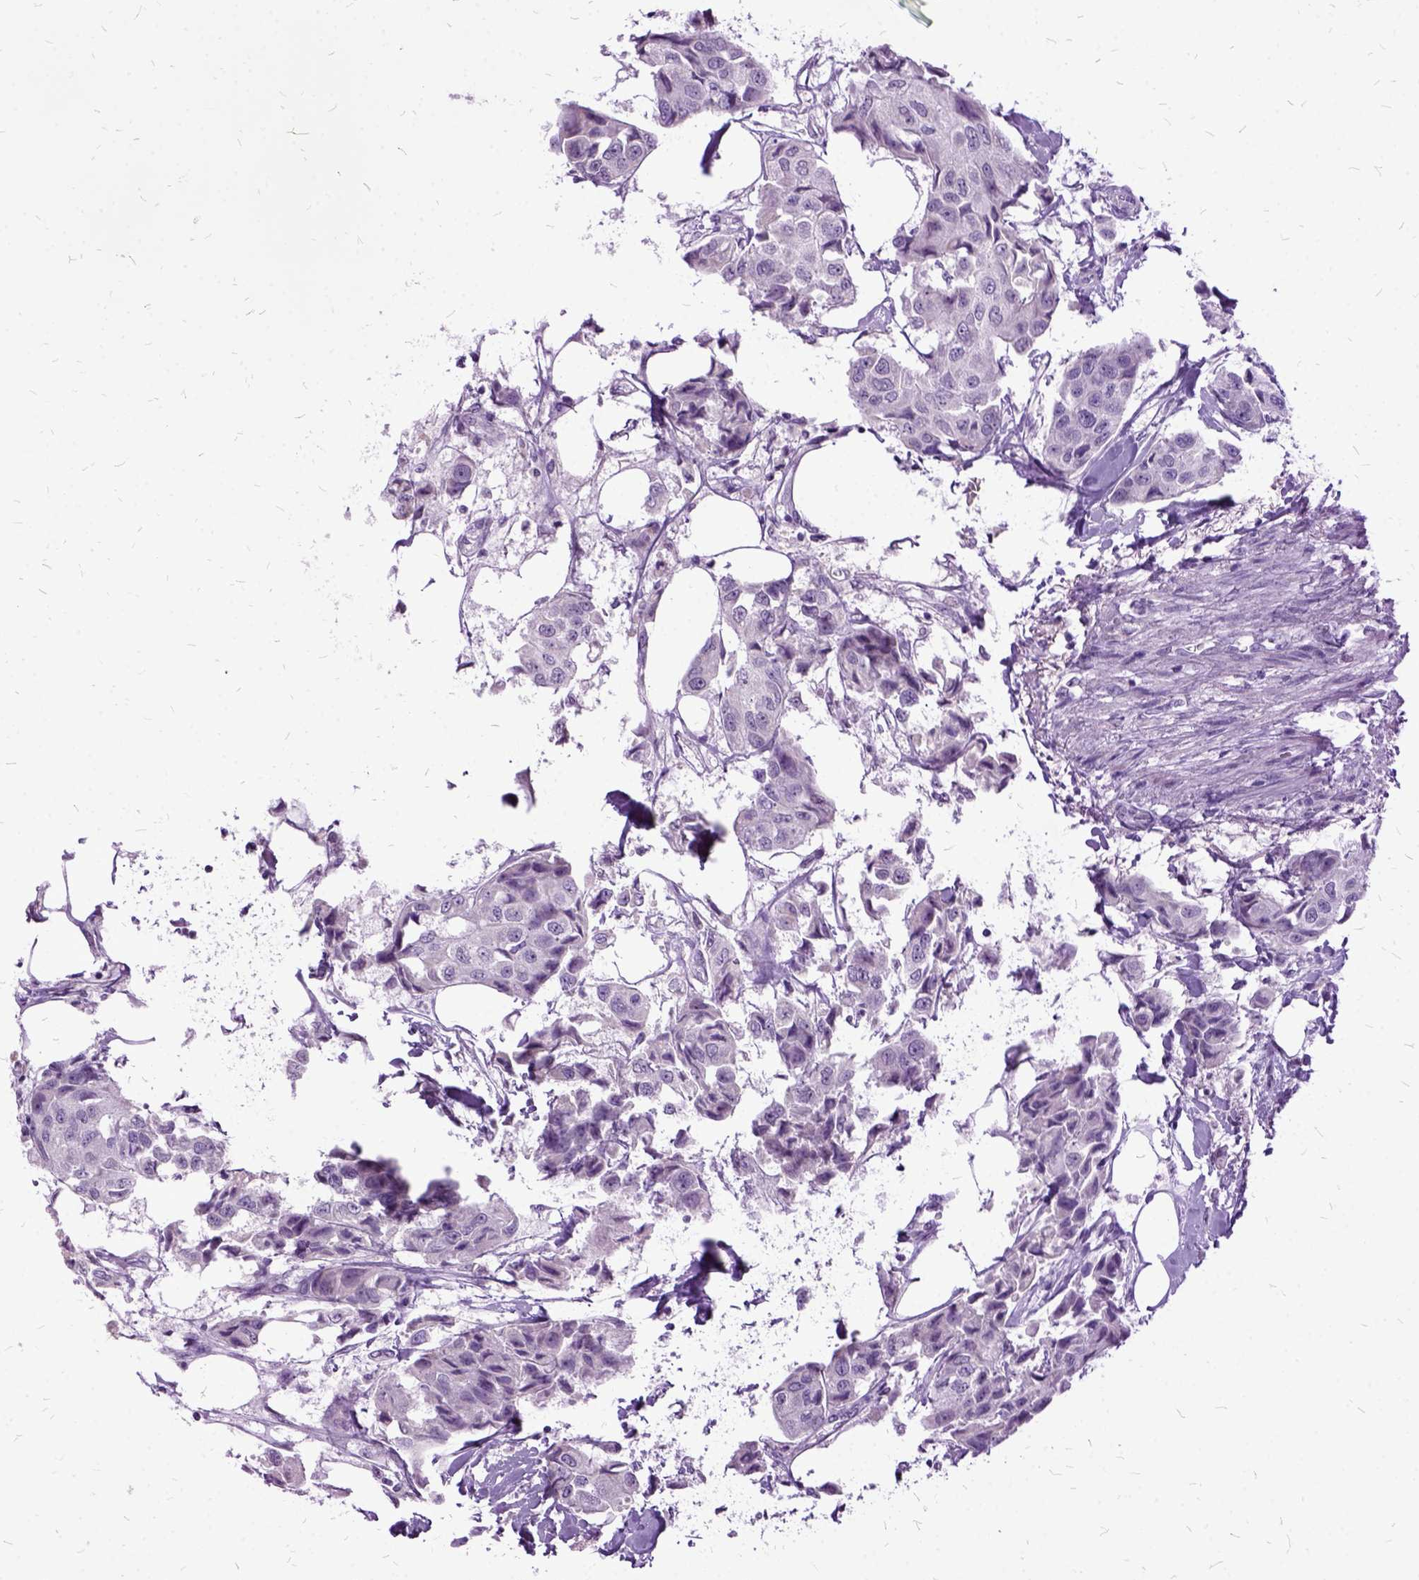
{"staining": {"intensity": "negative", "quantity": "none", "location": "none"}, "tissue": "breast cancer", "cell_type": "Tumor cells", "image_type": "cancer", "snomed": [{"axis": "morphology", "description": "Duct carcinoma"}, {"axis": "topography", "description": "Breast"}, {"axis": "topography", "description": "Lymph node"}], "caption": "There is no significant staining in tumor cells of breast cancer (intraductal carcinoma).", "gene": "MME", "patient": {"sex": "female", "age": 80}}